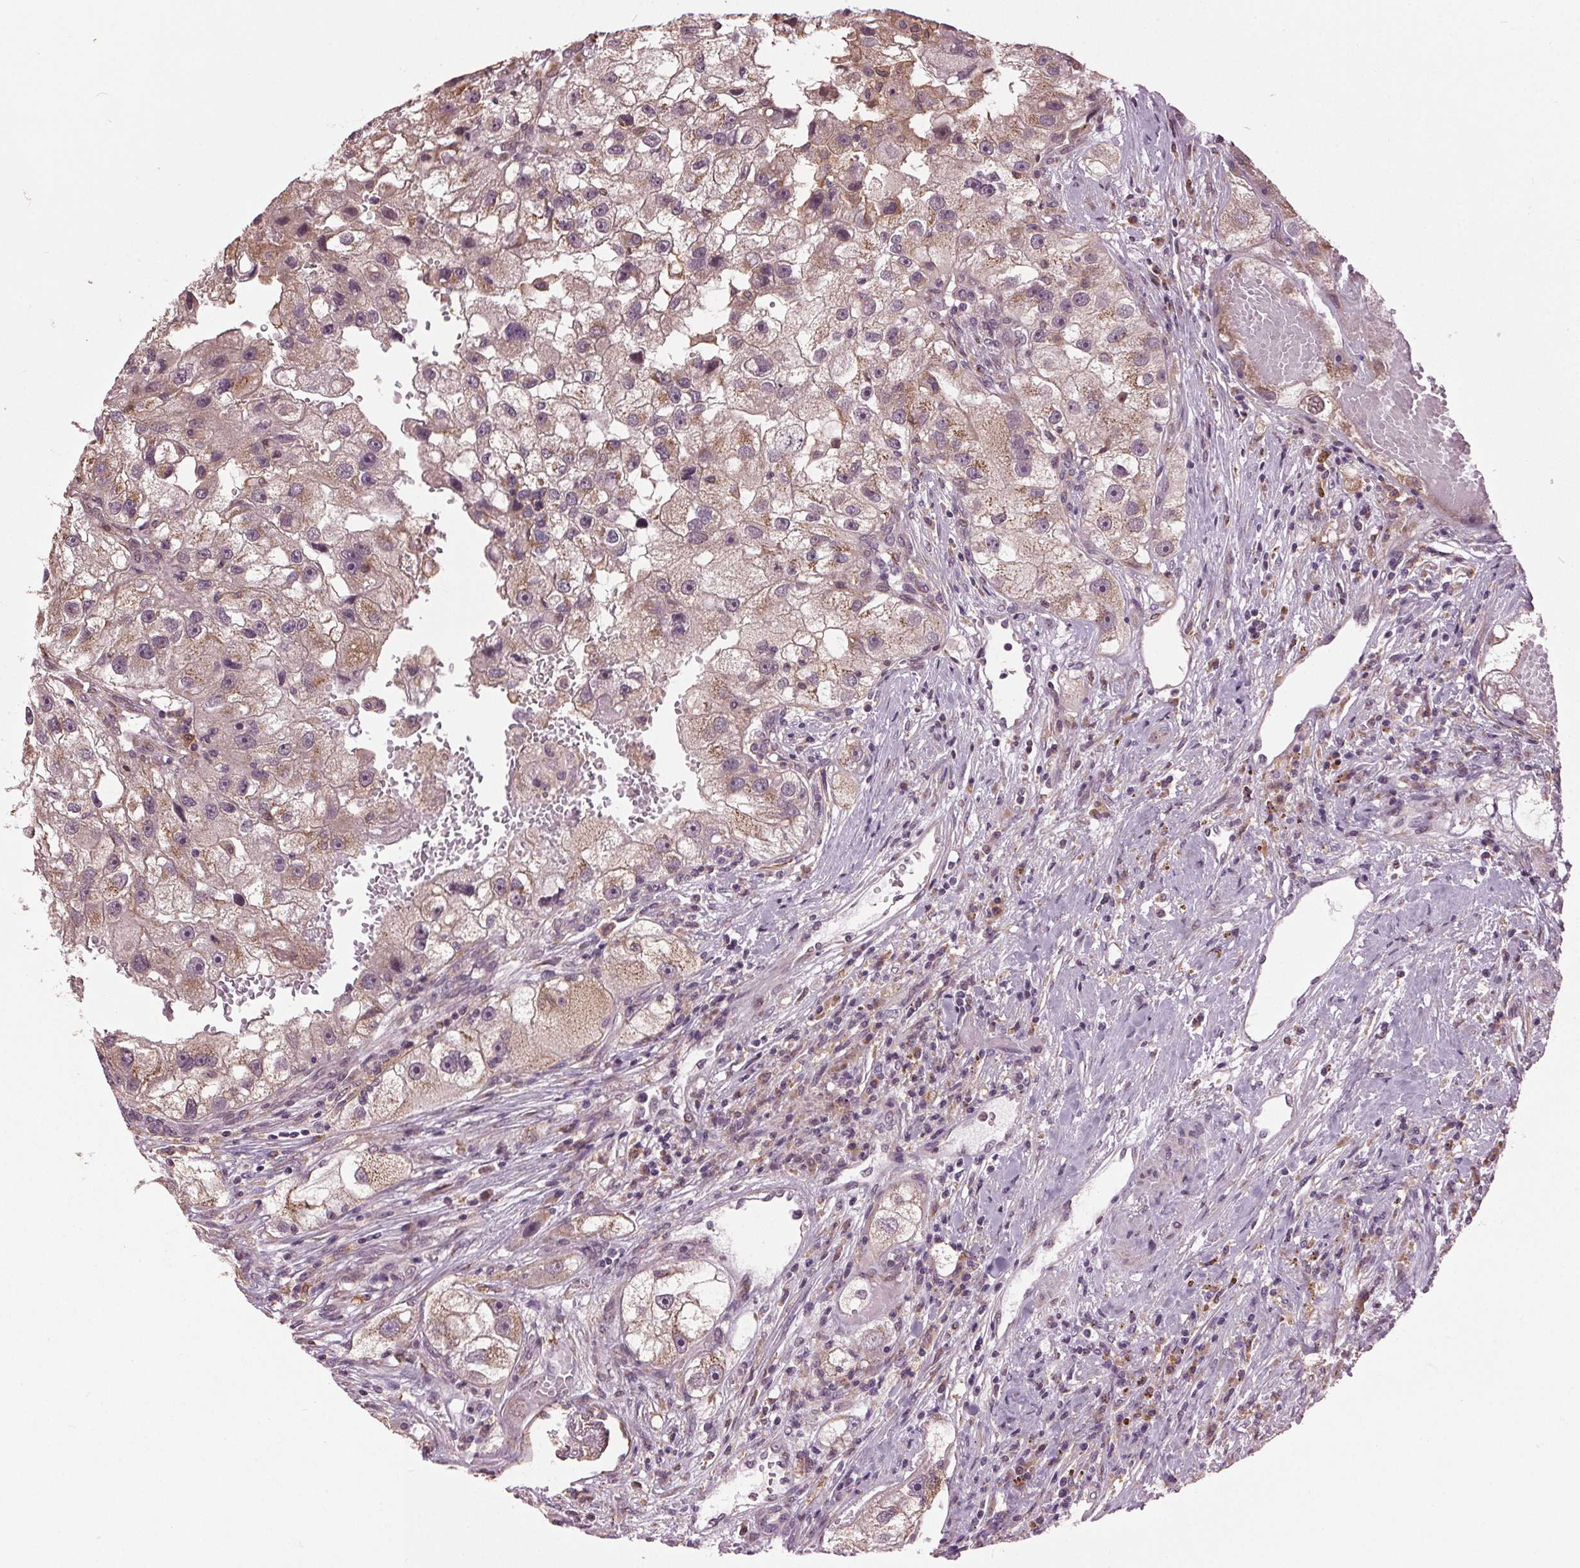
{"staining": {"intensity": "weak", "quantity": "25%-75%", "location": "cytoplasmic/membranous"}, "tissue": "renal cancer", "cell_type": "Tumor cells", "image_type": "cancer", "snomed": [{"axis": "morphology", "description": "Adenocarcinoma, NOS"}, {"axis": "topography", "description": "Kidney"}], "caption": "Weak cytoplasmic/membranous positivity is appreciated in about 25%-75% of tumor cells in renal cancer.", "gene": "BSDC1", "patient": {"sex": "male", "age": 63}}